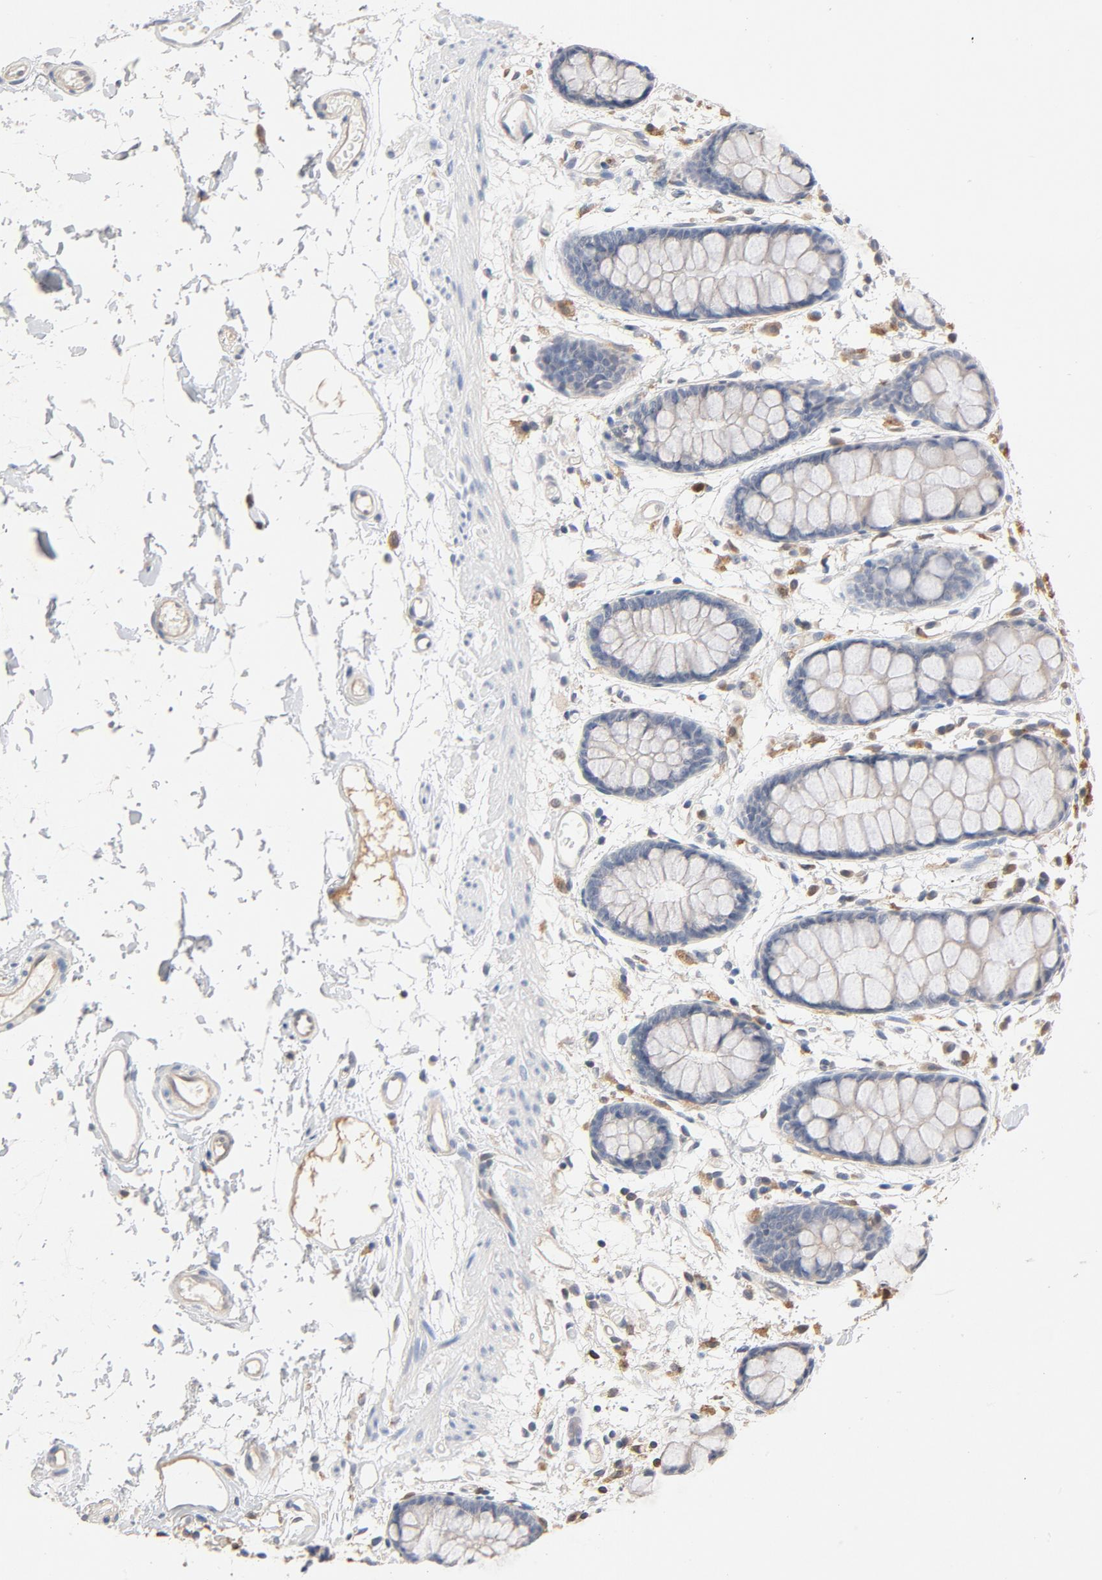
{"staining": {"intensity": "negative", "quantity": "none", "location": "none"}, "tissue": "rectum", "cell_type": "Glandular cells", "image_type": "normal", "snomed": [{"axis": "morphology", "description": "Normal tissue, NOS"}, {"axis": "topography", "description": "Rectum"}], "caption": "High power microscopy image of an immunohistochemistry micrograph of benign rectum, revealing no significant staining in glandular cells.", "gene": "STAT1", "patient": {"sex": "female", "age": 66}}